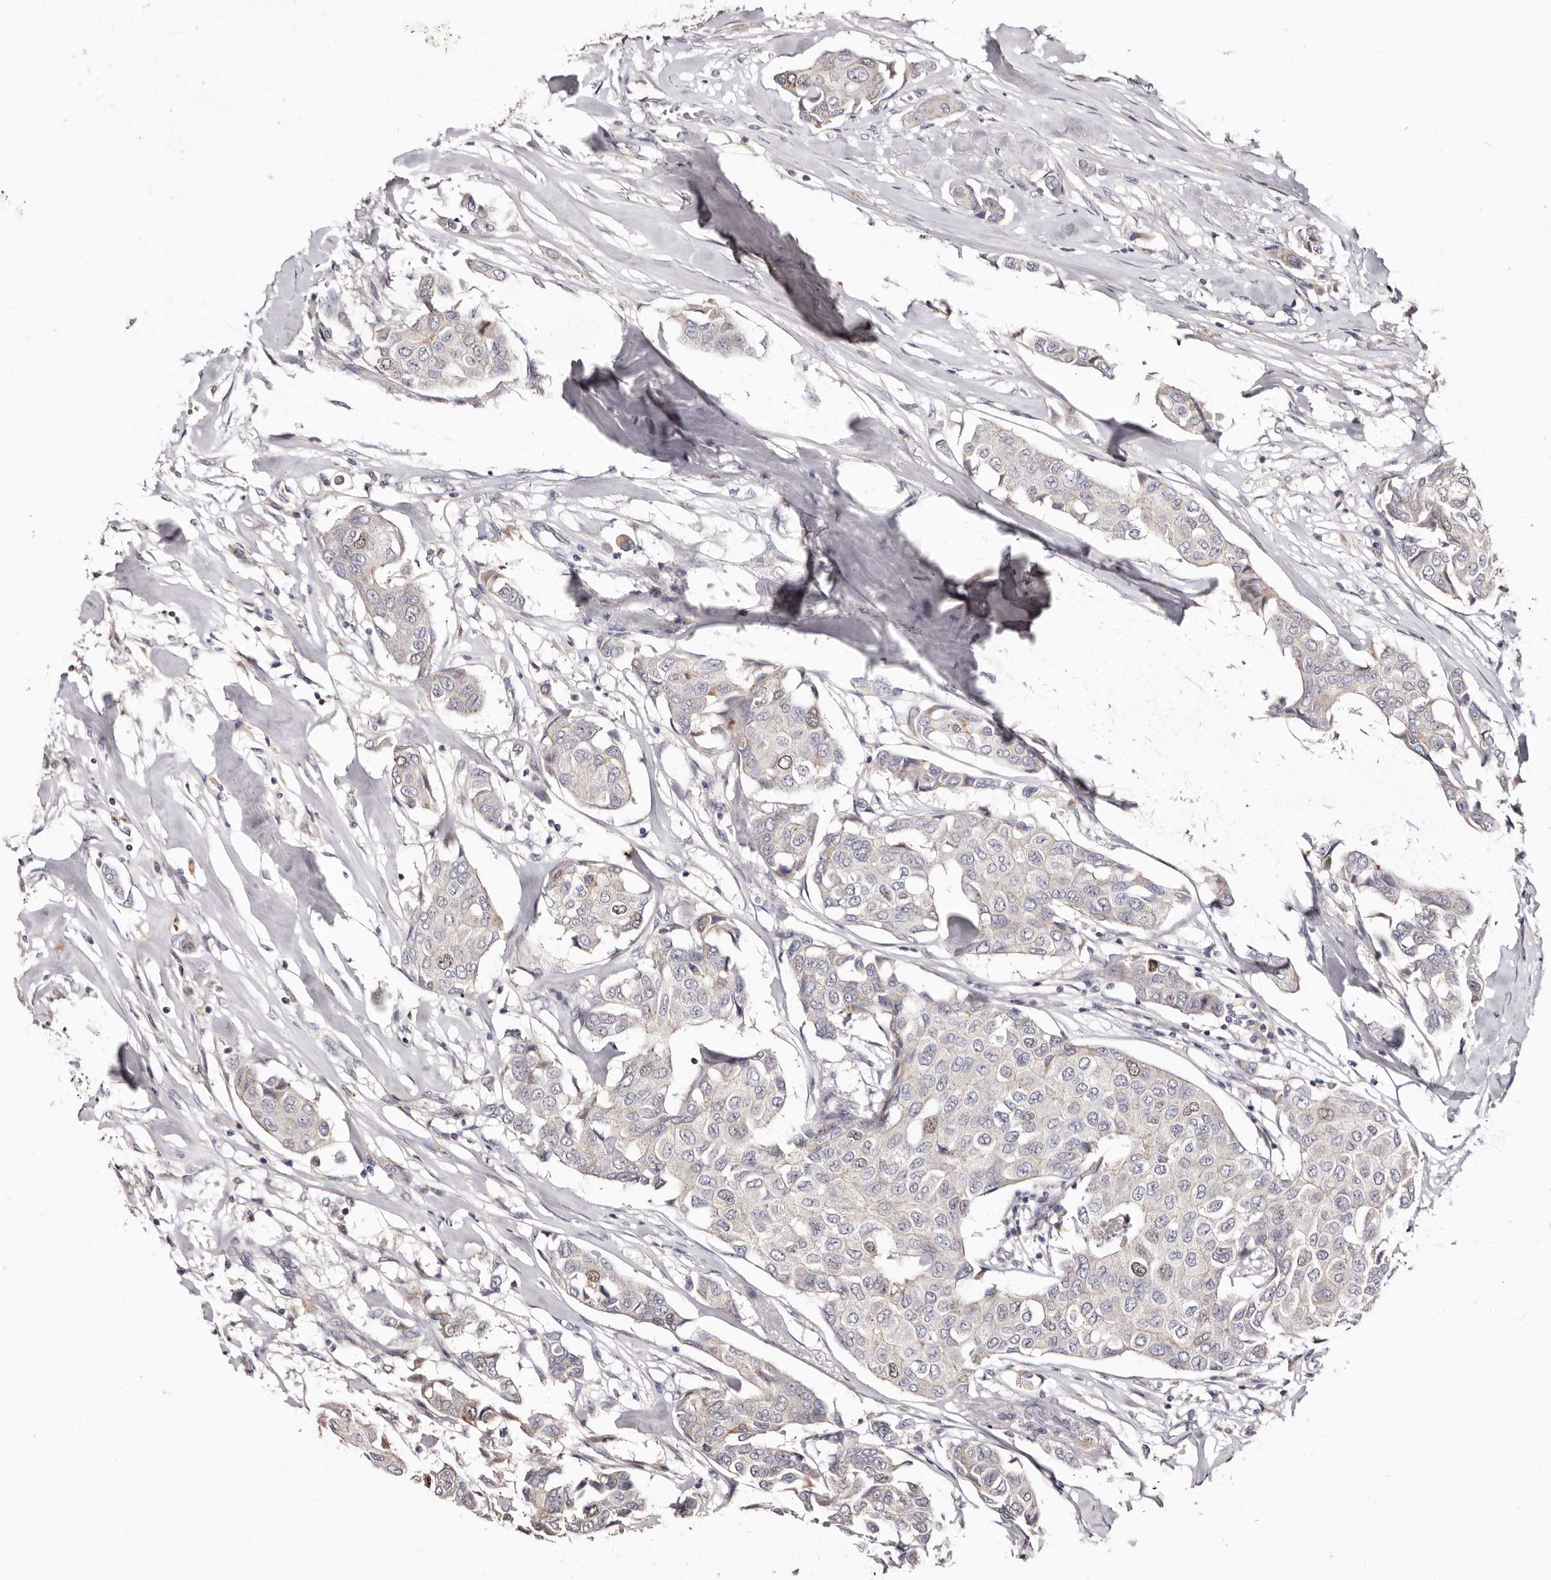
{"staining": {"intensity": "weak", "quantity": "<25%", "location": "nuclear"}, "tissue": "breast cancer", "cell_type": "Tumor cells", "image_type": "cancer", "snomed": [{"axis": "morphology", "description": "Duct carcinoma"}, {"axis": "topography", "description": "Breast"}], "caption": "Photomicrograph shows no protein positivity in tumor cells of breast cancer (infiltrating ductal carcinoma) tissue.", "gene": "CDCA8", "patient": {"sex": "female", "age": 80}}